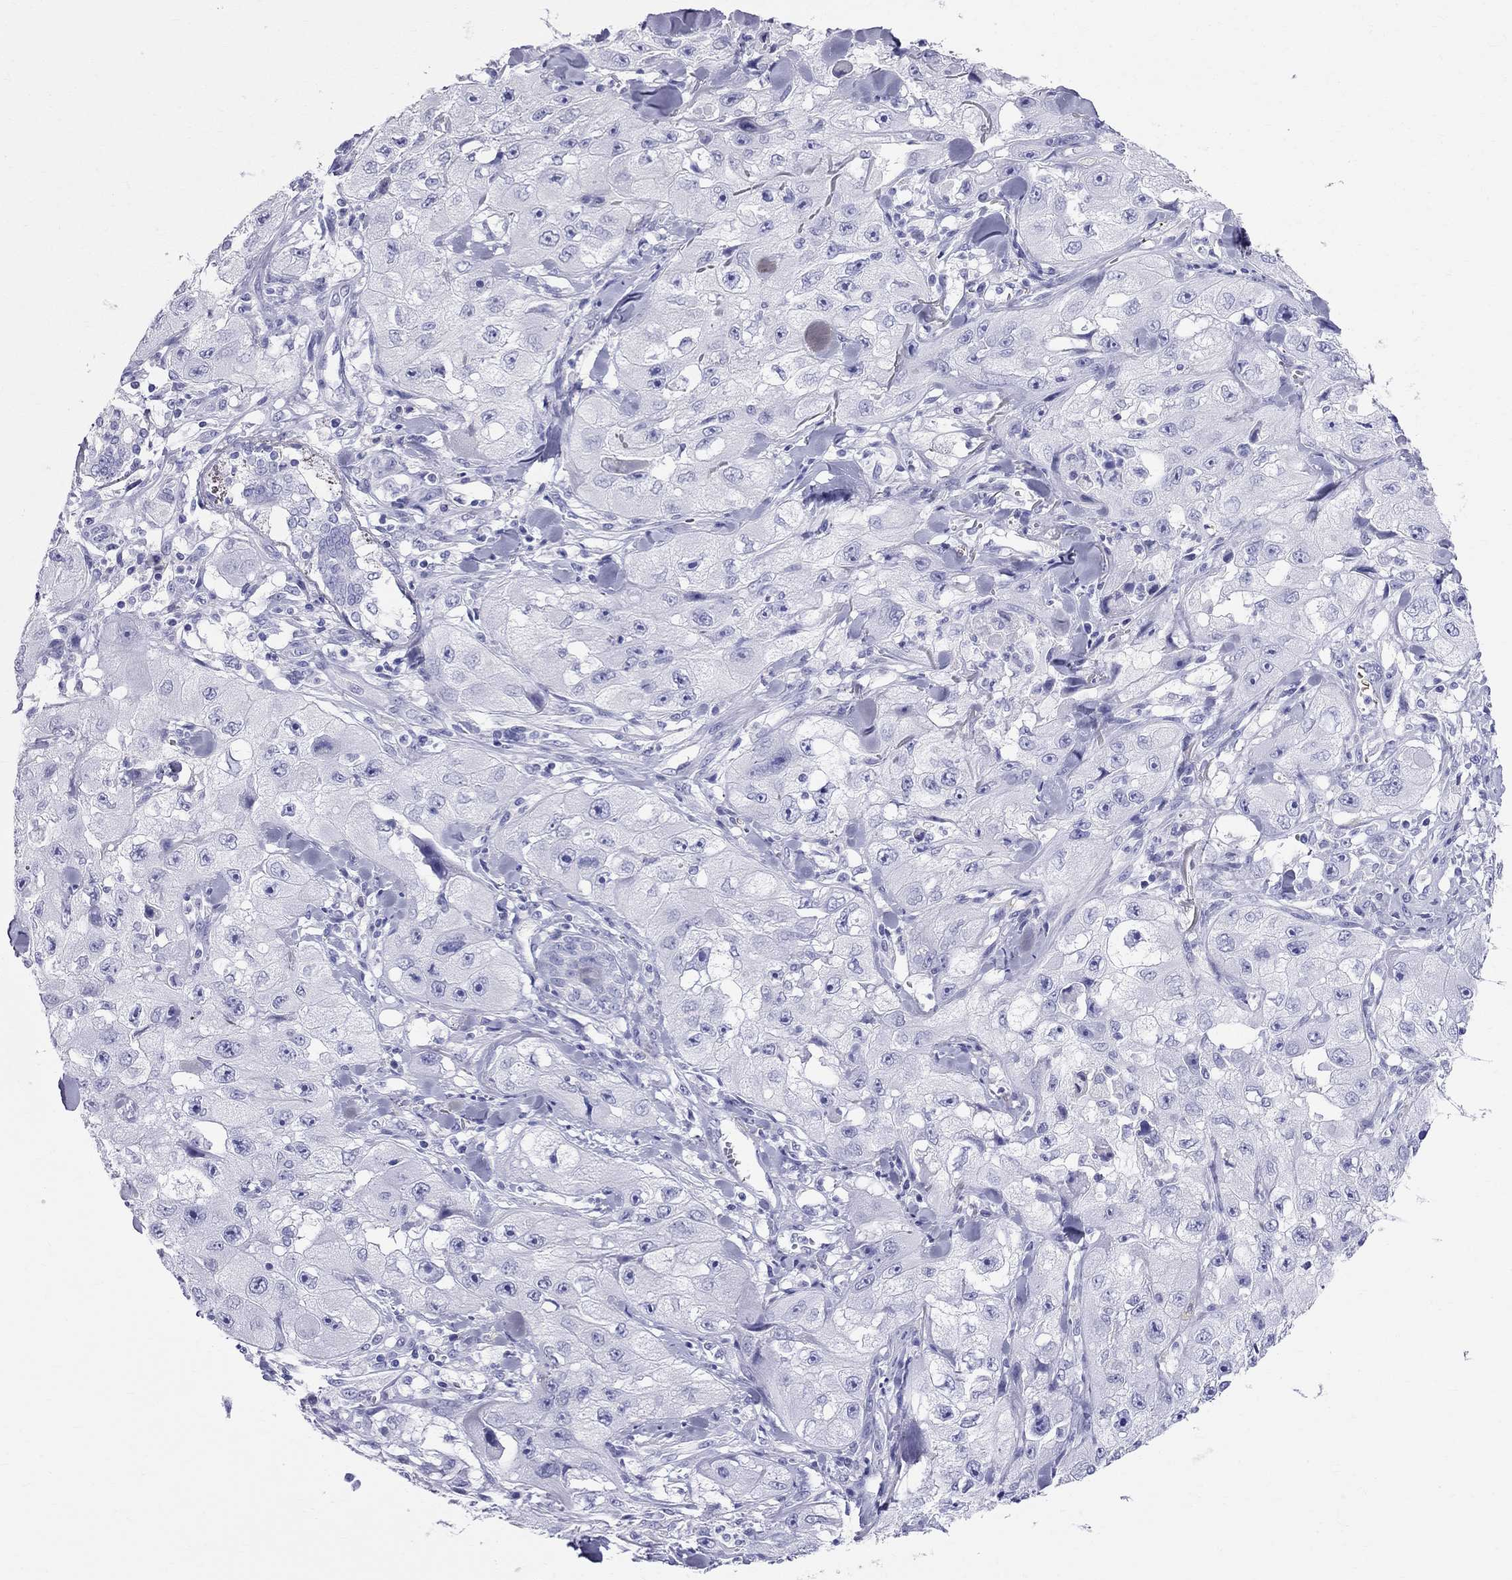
{"staining": {"intensity": "negative", "quantity": "none", "location": "none"}, "tissue": "skin cancer", "cell_type": "Tumor cells", "image_type": "cancer", "snomed": [{"axis": "morphology", "description": "Squamous cell carcinoma, NOS"}, {"axis": "topography", "description": "Skin"}, {"axis": "topography", "description": "Subcutis"}], "caption": "The immunohistochemistry (IHC) micrograph has no significant expression in tumor cells of skin cancer (squamous cell carcinoma) tissue.", "gene": "DNAAF6", "patient": {"sex": "male", "age": 73}}